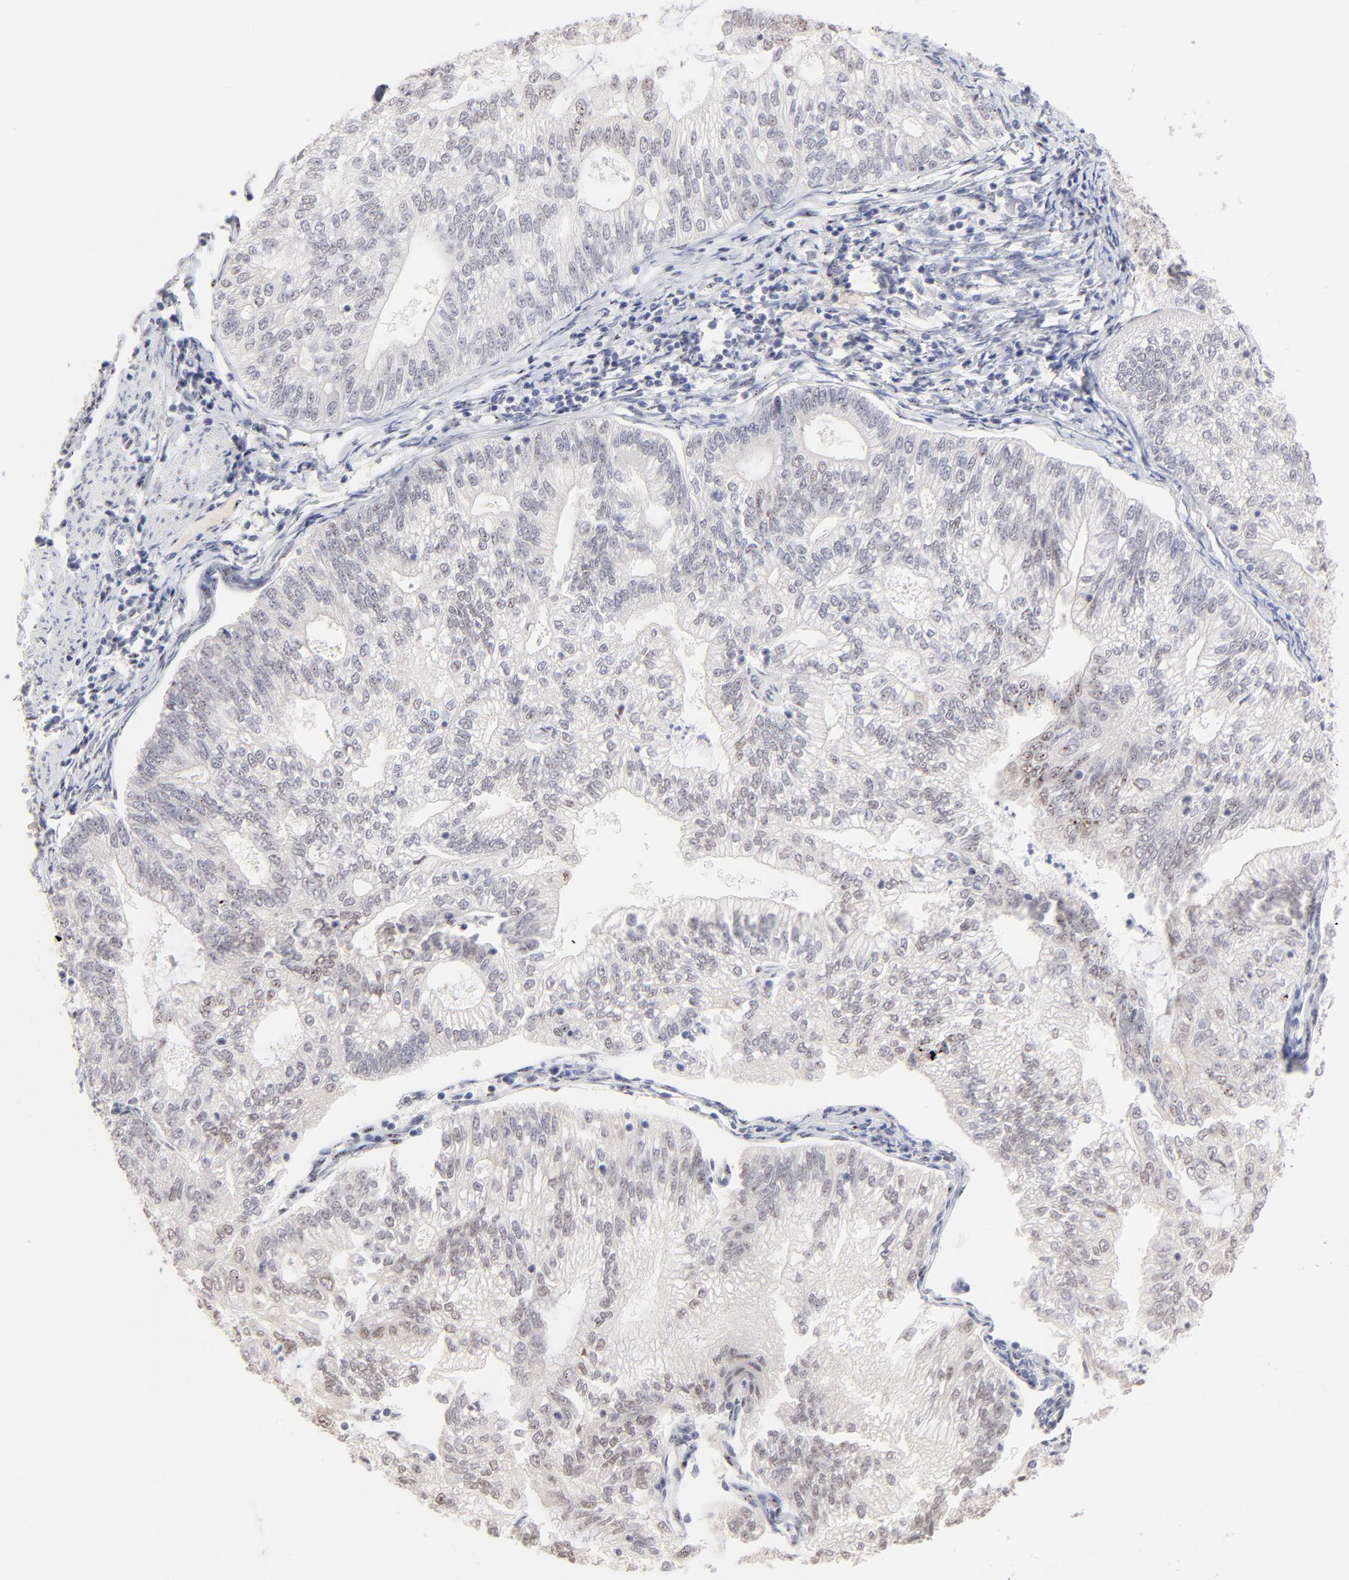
{"staining": {"intensity": "strong", "quantity": "<25%", "location": "nuclear"}, "tissue": "endometrial cancer", "cell_type": "Tumor cells", "image_type": "cancer", "snomed": [{"axis": "morphology", "description": "Adenocarcinoma, NOS"}, {"axis": "topography", "description": "Endometrium"}], "caption": "The photomicrograph exhibits a brown stain indicating the presence of a protein in the nuclear of tumor cells in endometrial cancer. (IHC, brightfield microscopy, high magnification).", "gene": "STAT3", "patient": {"sex": "female", "age": 69}}